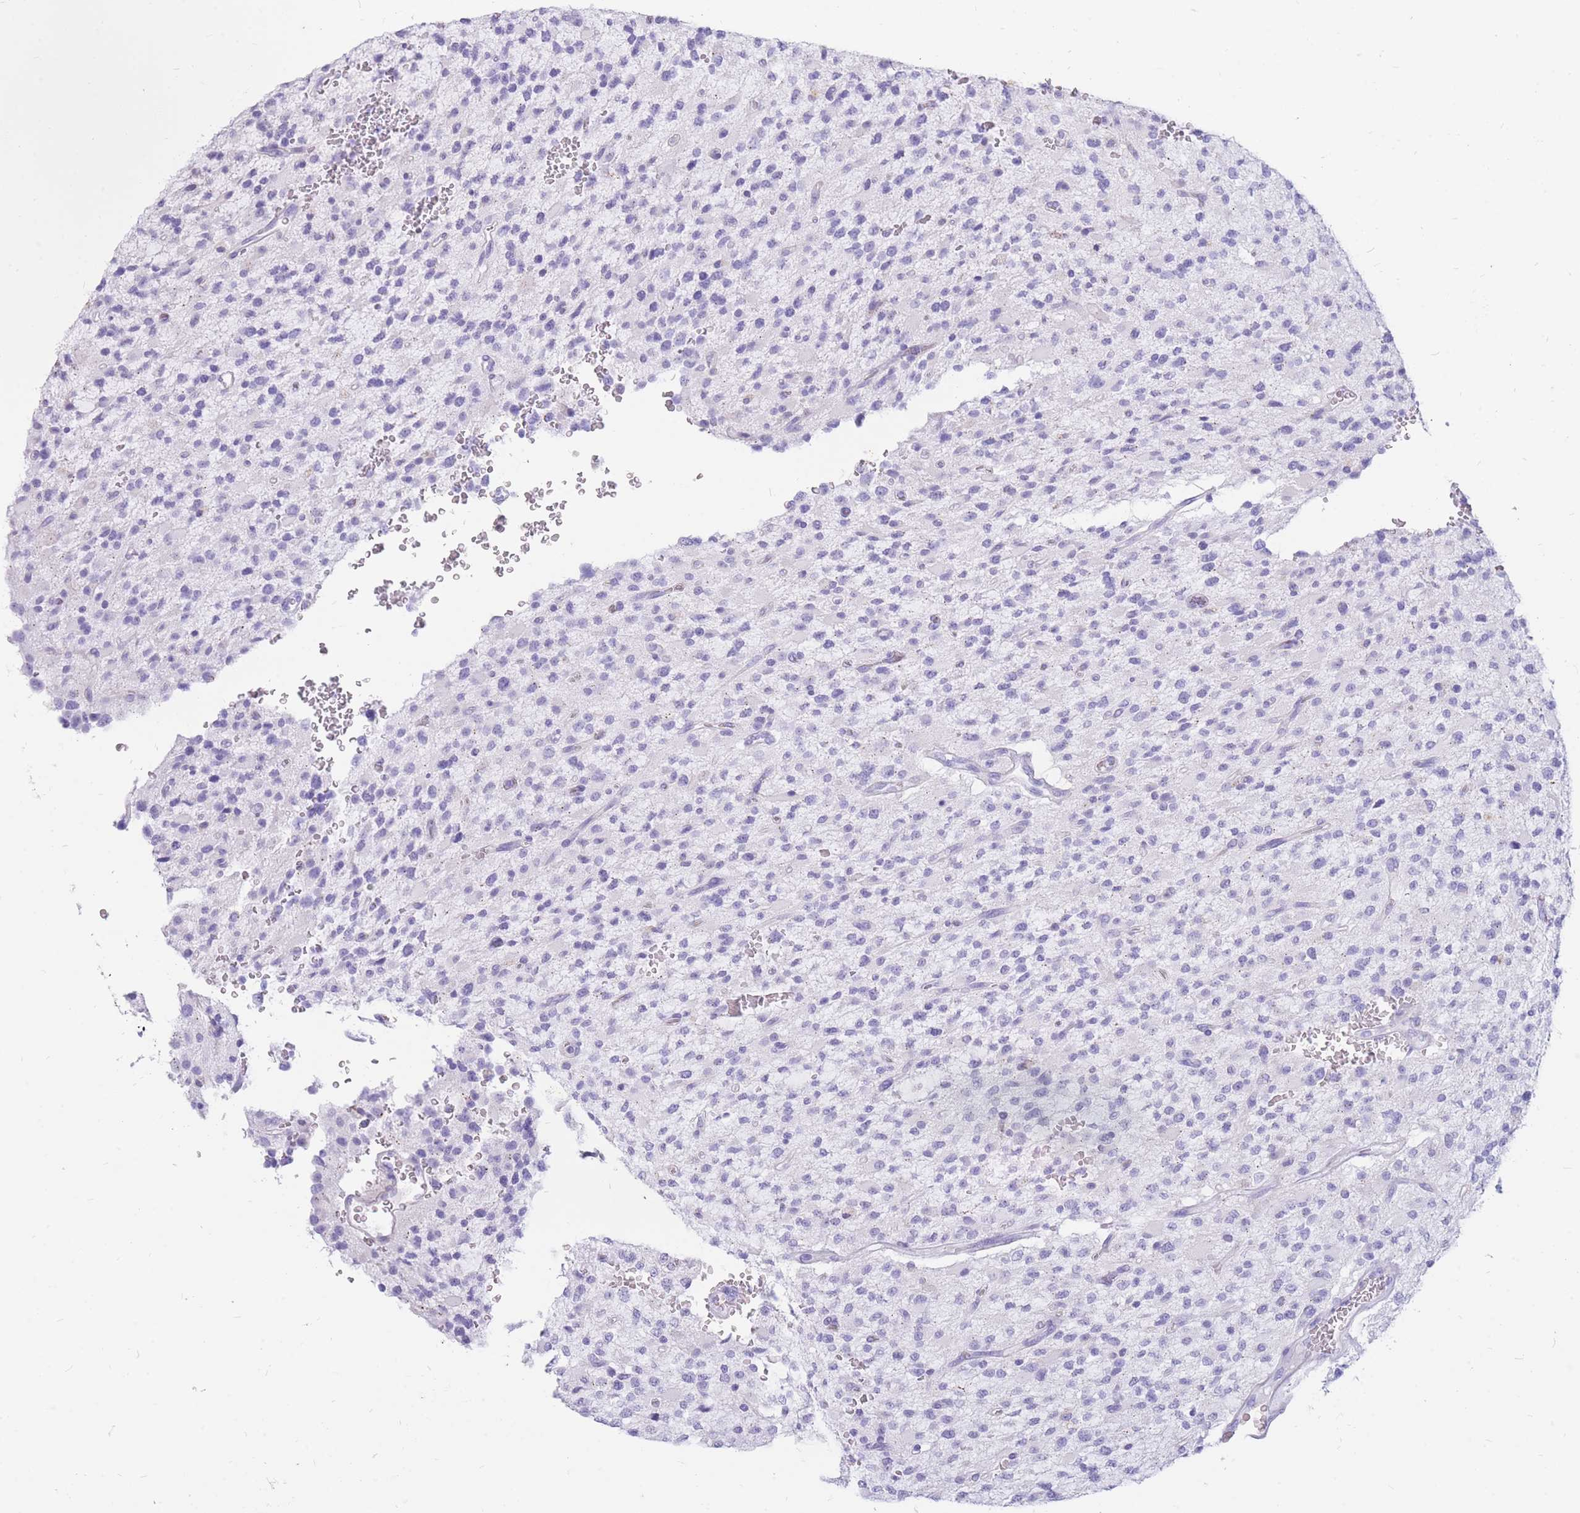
{"staining": {"intensity": "negative", "quantity": "none", "location": "none"}, "tissue": "glioma", "cell_type": "Tumor cells", "image_type": "cancer", "snomed": [{"axis": "morphology", "description": "Glioma, malignant, High grade"}, {"axis": "topography", "description": "Brain"}], "caption": "Protein analysis of malignant high-grade glioma demonstrates no significant positivity in tumor cells. The staining was performed using DAB (3,3'-diaminobenzidine) to visualize the protein expression in brown, while the nuclei were stained in blue with hematoxylin (Magnification: 20x).", "gene": "CYP21A2", "patient": {"sex": "male", "age": 34}}